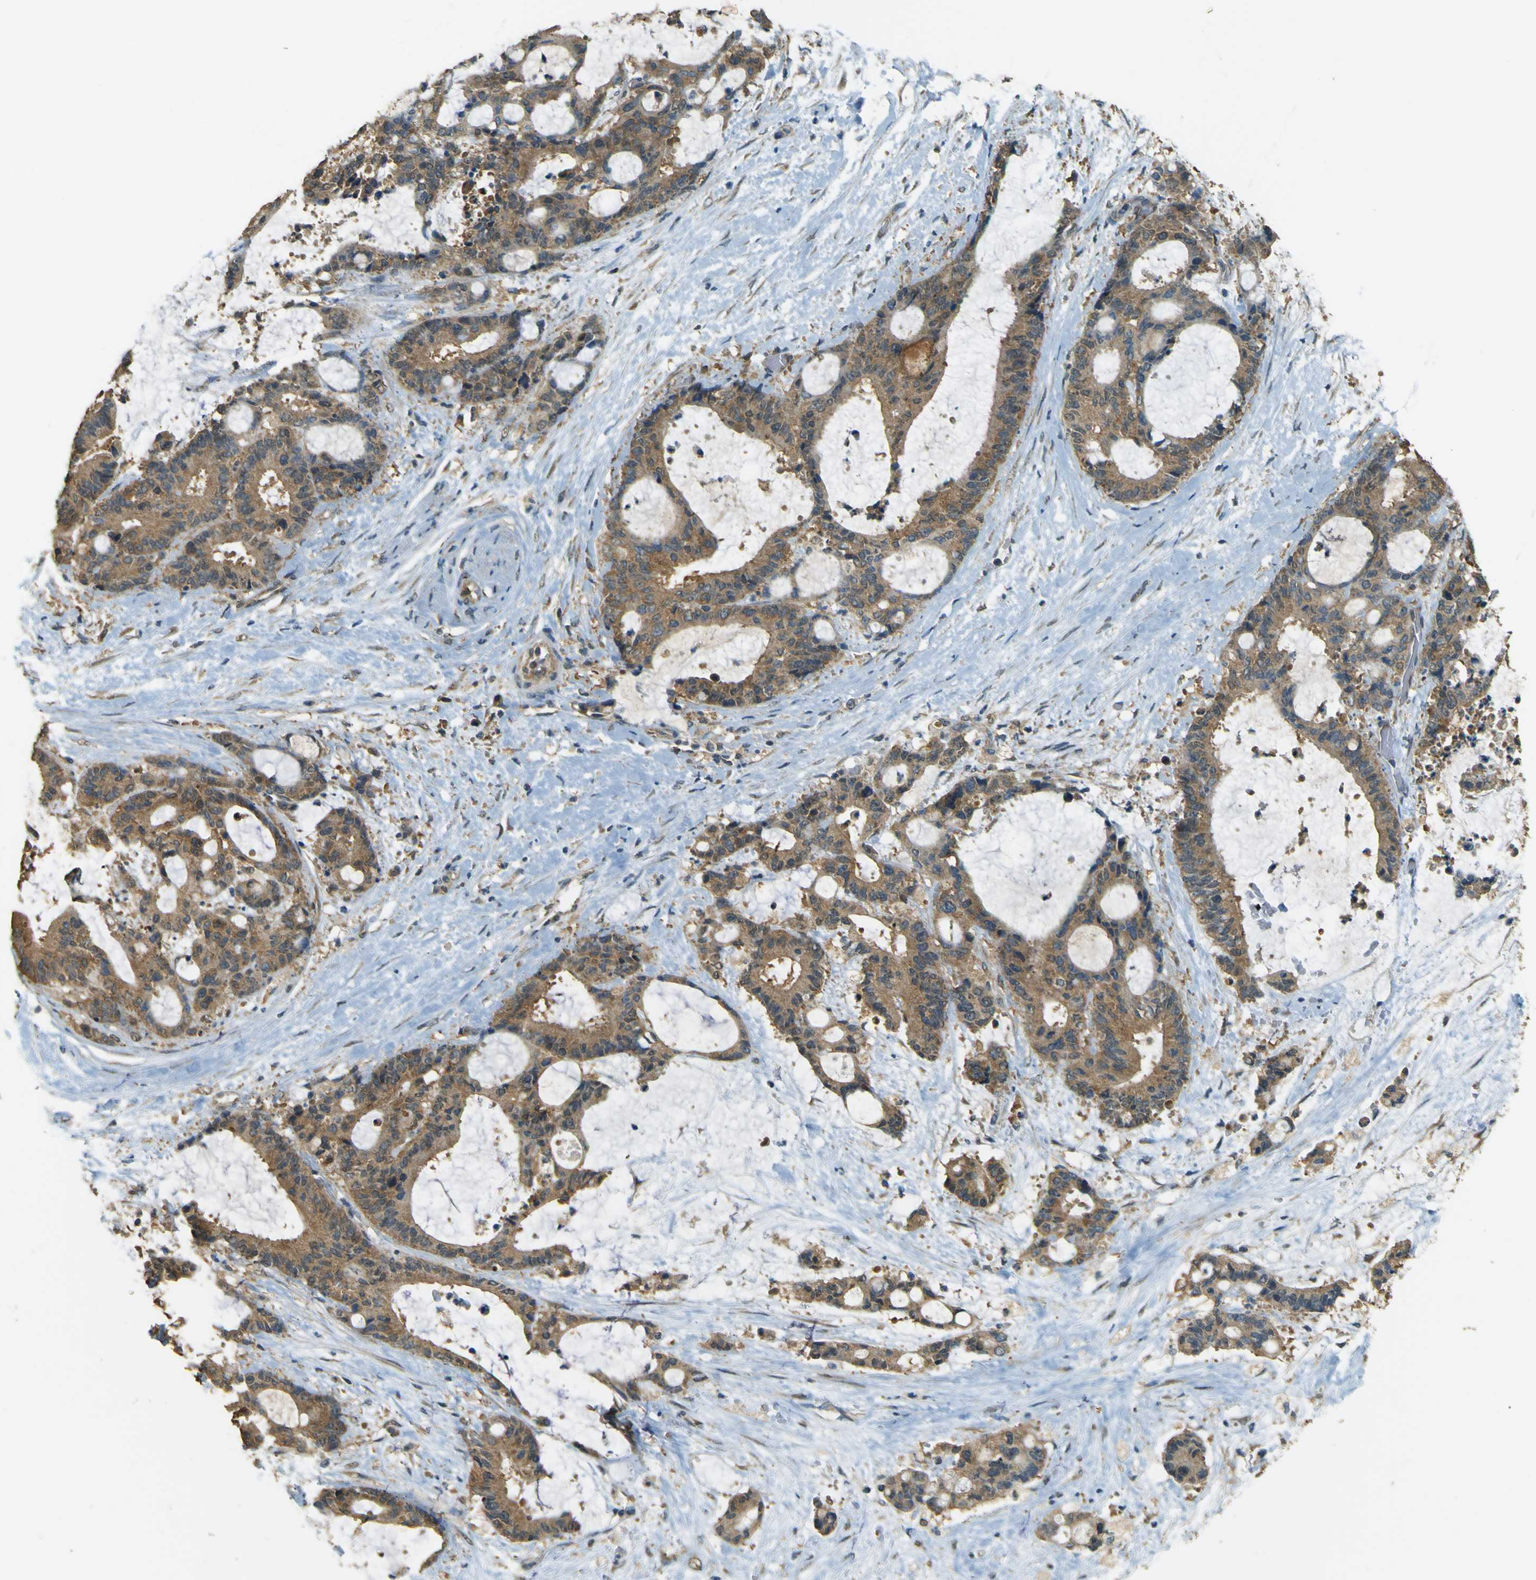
{"staining": {"intensity": "moderate", "quantity": ">75%", "location": "cytoplasmic/membranous"}, "tissue": "liver cancer", "cell_type": "Tumor cells", "image_type": "cancer", "snomed": [{"axis": "morphology", "description": "Normal tissue, NOS"}, {"axis": "morphology", "description": "Cholangiocarcinoma"}, {"axis": "topography", "description": "Liver"}, {"axis": "topography", "description": "Peripheral nerve tissue"}], "caption": "Immunohistochemical staining of liver cancer (cholangiocarcinoma) exhibits moderate cytoplasmic/membranous protein expression in about >75% of tumor cells.", "gene": "GOLGA1", "patient": {"sex": "female", "age": 73}}